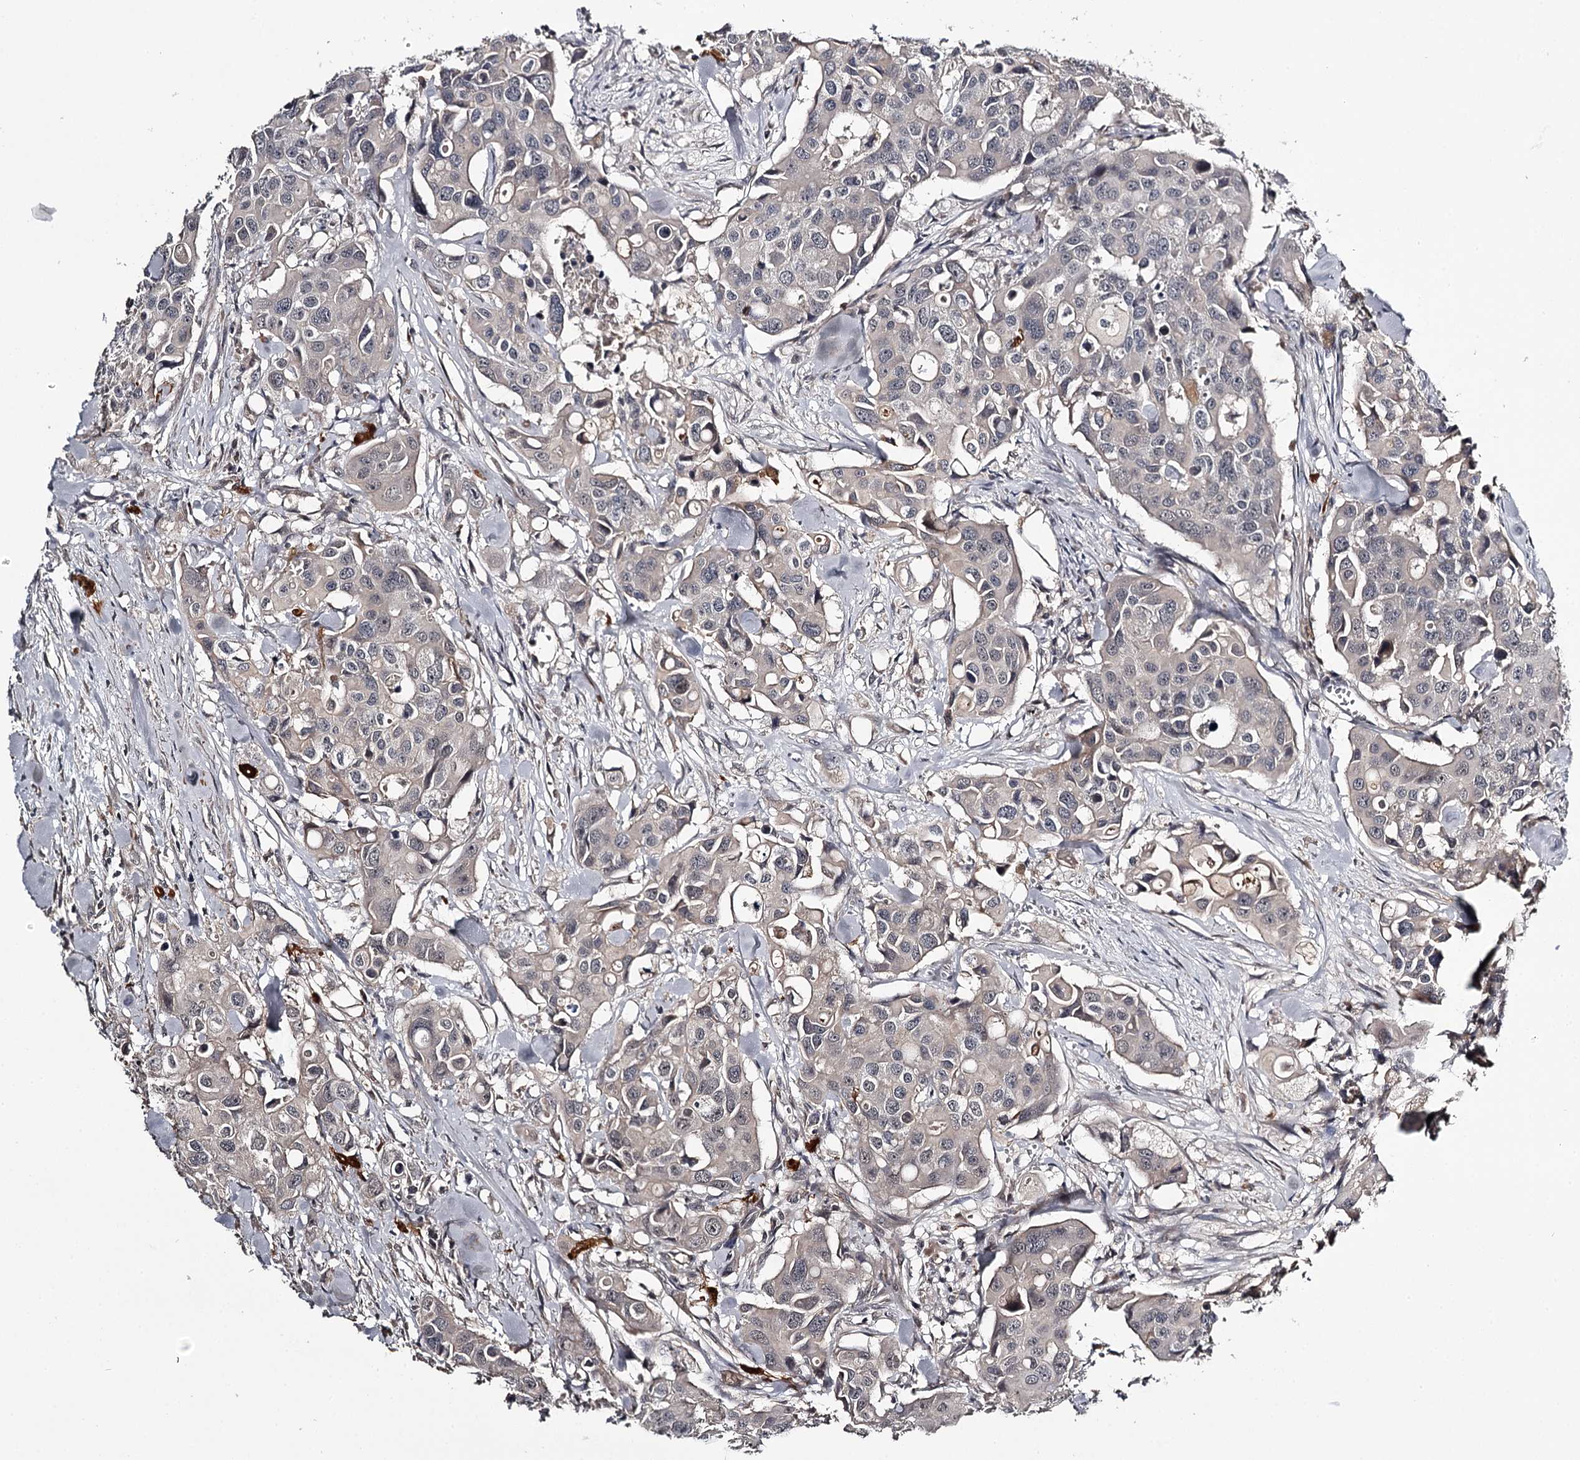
{"staining": {"intensity": "negative", "quantity": "none", "location": "none"}, "tissue": "colorectal cancer", "cell_type": "Tumor cells", "image_type": "cancer", "snomed": [{"axis": "morphology", "description": "Adenocarcinoma, NOS"}, {"axis": "topography", "description": "Colon"}], "caption": "Tumor cells show no significant staining in colorectal cancer. The staining was performed using DAB to visualize the protein expression in brown, while the nuclei were stained in blue with hematoxylin (Magnification: 20x).", "gene": "CWF19L2", "patient": {"sex": "male", "age": 77}}